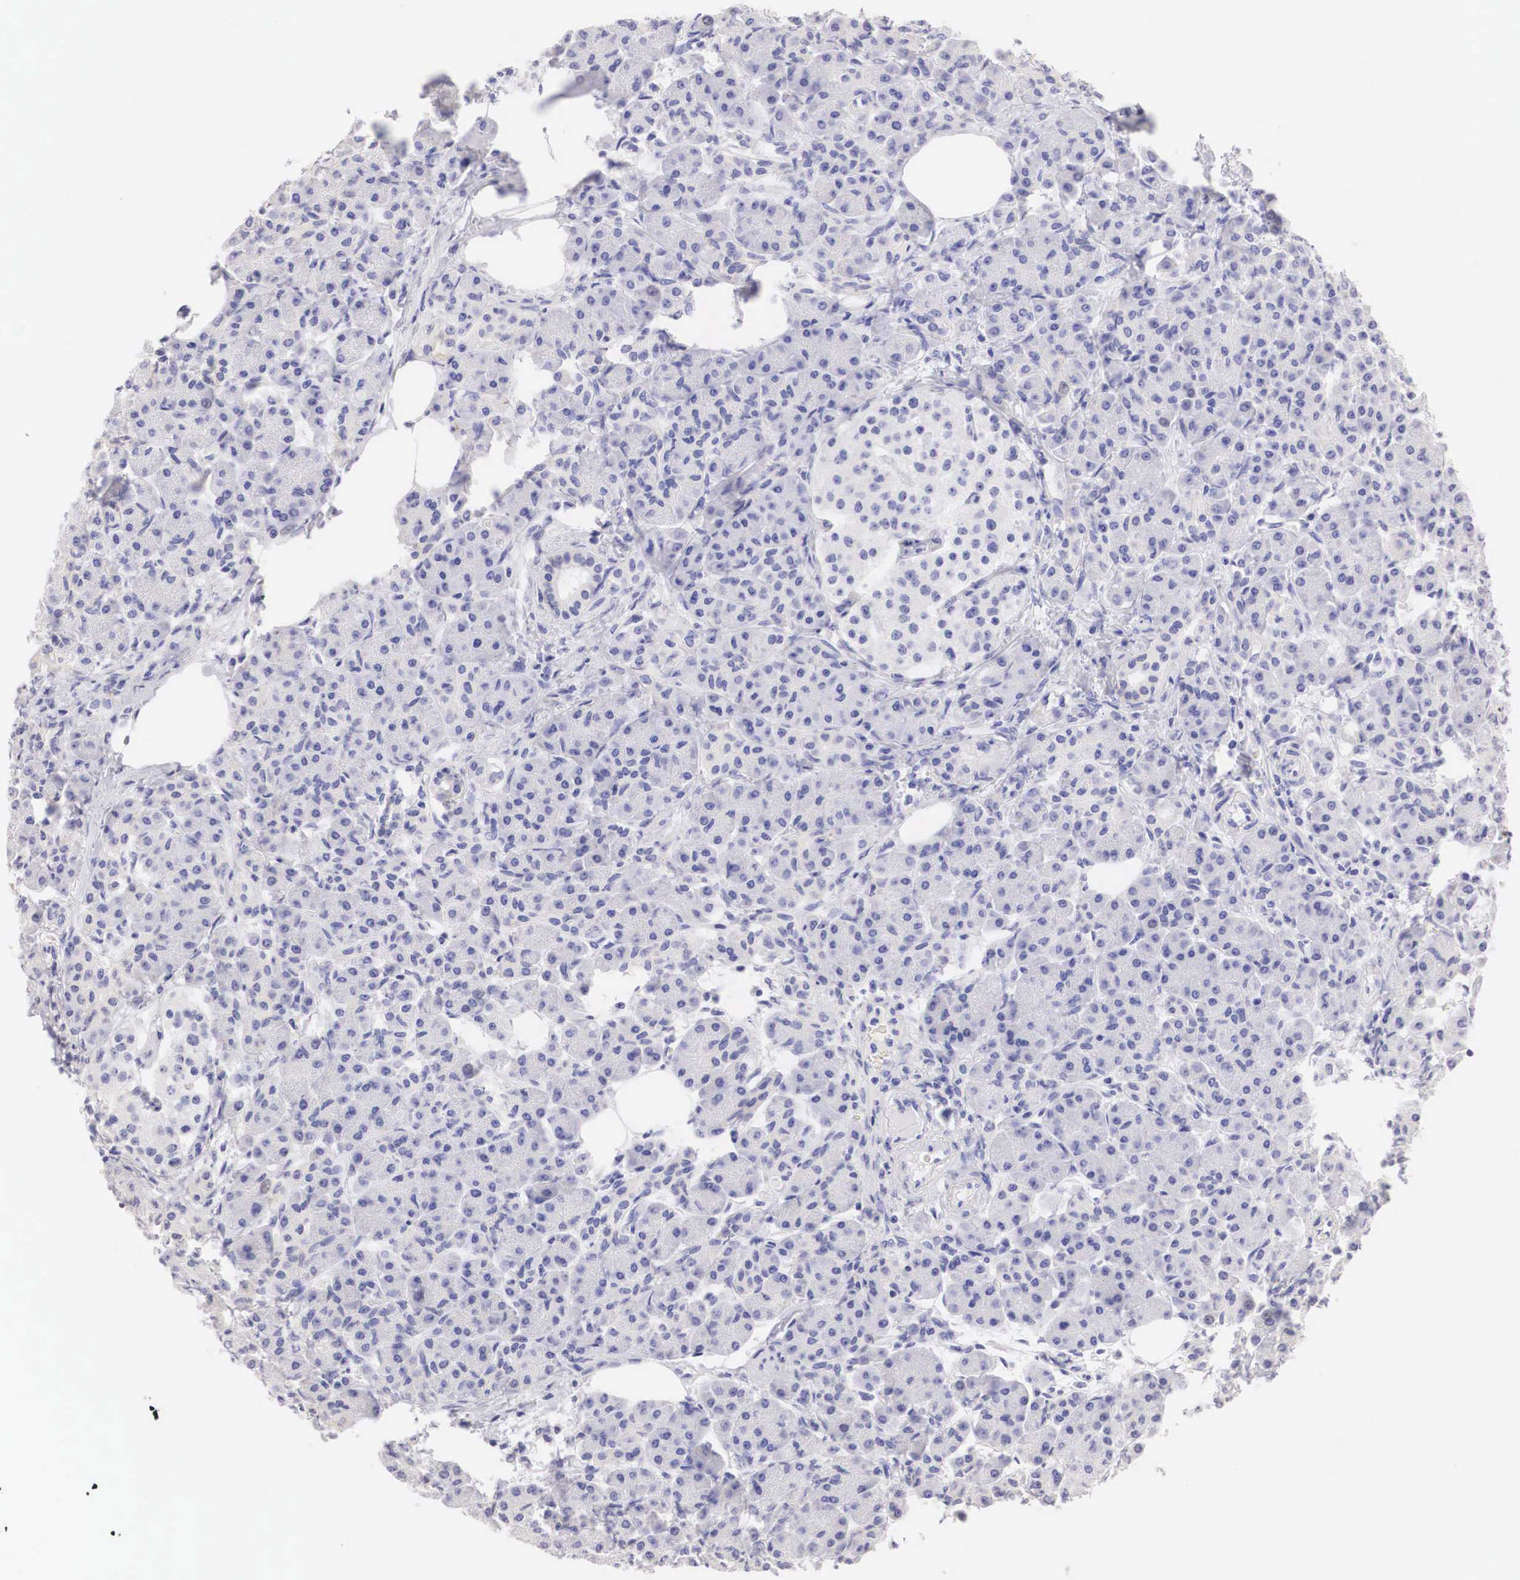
{"staining": {"intensity": "weak", "quantity": "<25%", "location": "cytoplasmic/membranous"}, "tissue": "pancreas", "cell_type": "Exocrine glandular cells", "image_type": "normal", "snomed": [{"axis": "morphology", "description": "Normal tissue, NOS"}, {"axis": "topography", "description": "Pancreas"}], "caption": "IHC of normal human pancreas shows no staining in exocrine glandular cells. The staining is performed using DAB brown chromogen with nuclei counter-stained in using hematoxylin.", "gene": "ERBB2", "patient": {"sex": "female", "age": 73}}